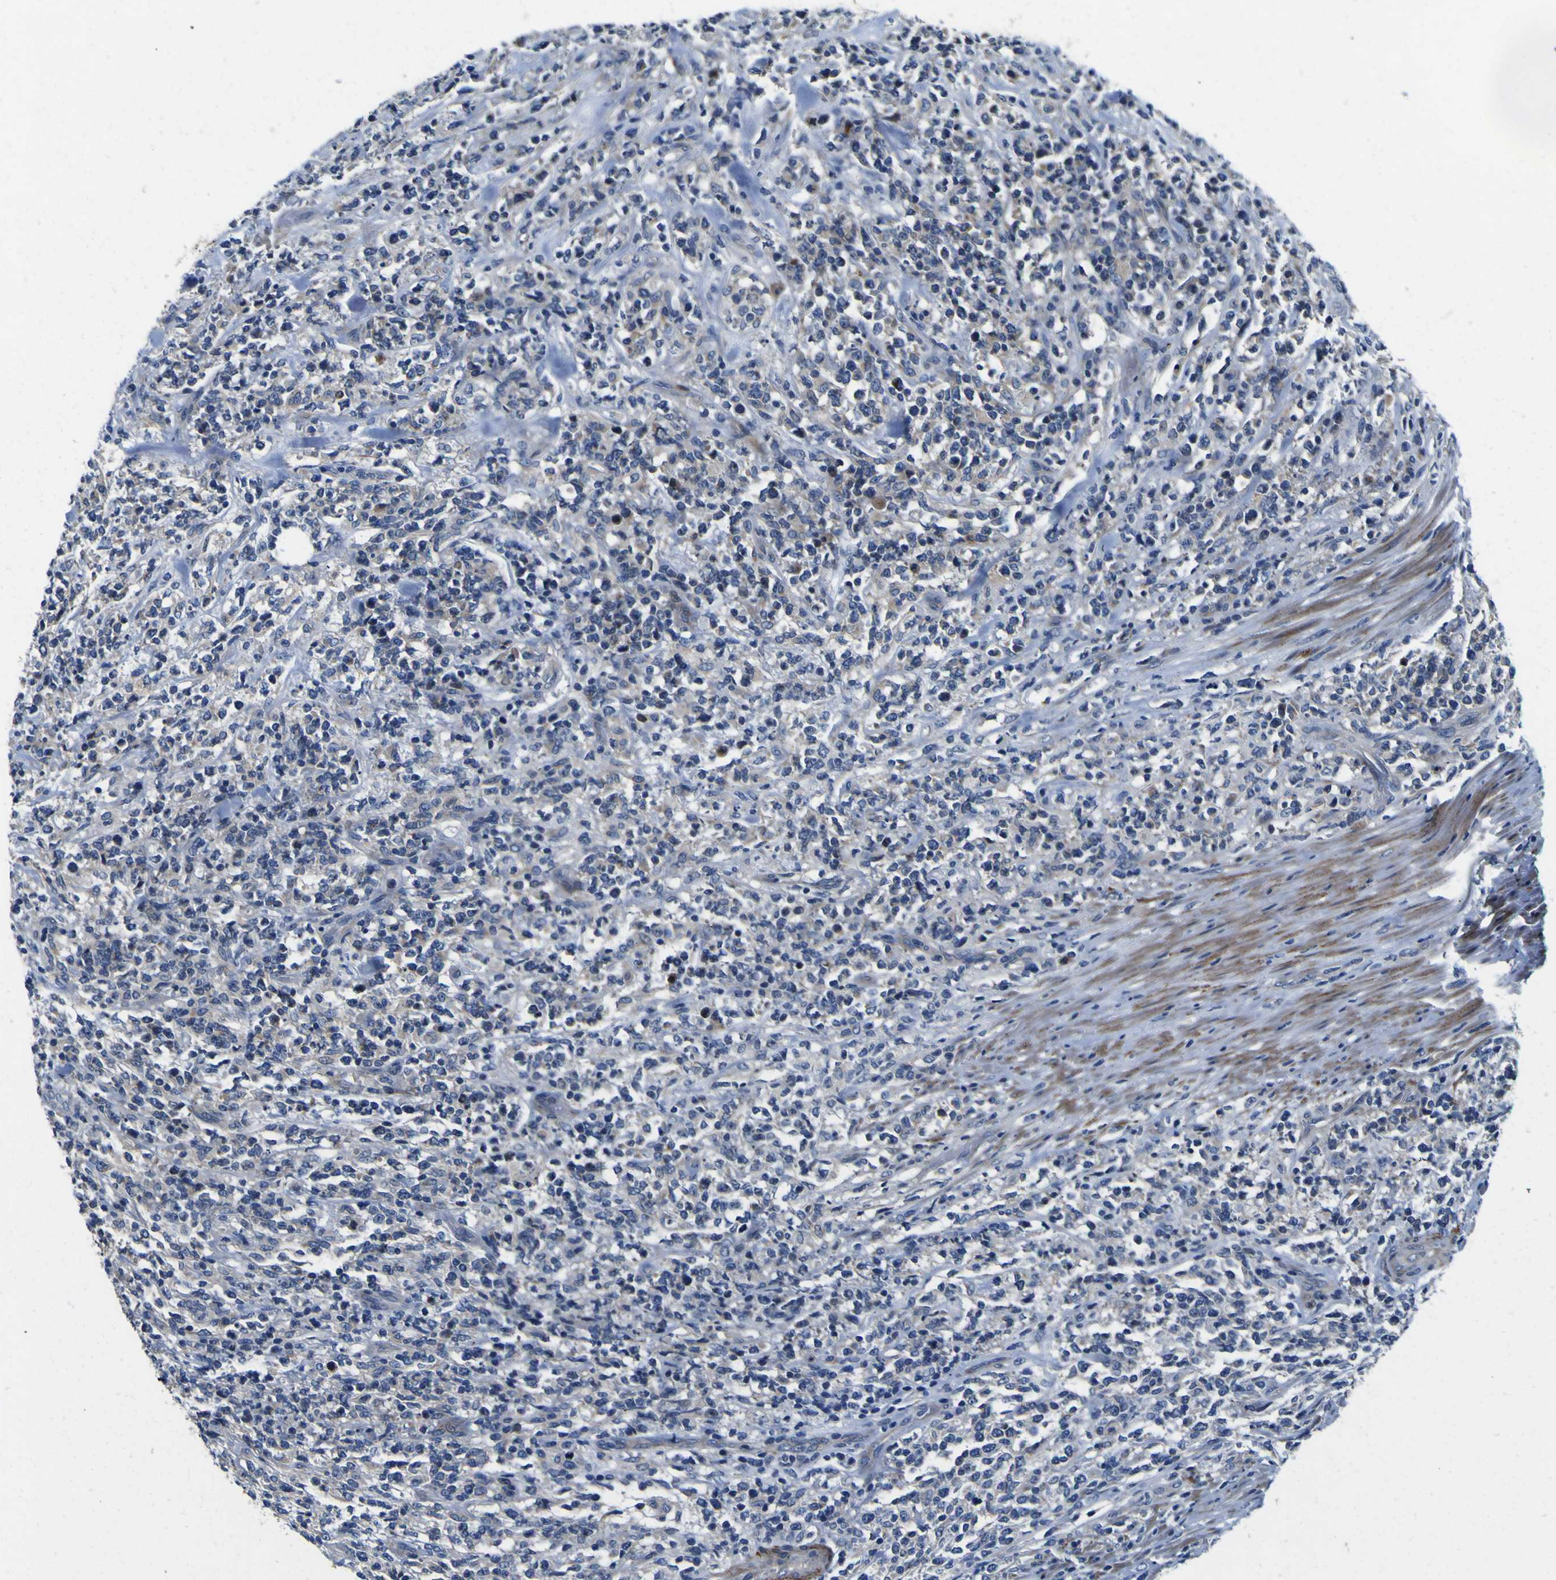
{"staining": {"intensity": "weak", "quantity": "<25%", "location": "cytoplasmic/membranous"}, "tissue": "lymphoma", "cell_type": "Tumor cells", "image_type": "cancer", "snomed": [{"axis": "morphology", "description": "Malignant lymphoma, non-Hodgkin's type, High grade"}, {"axis": "topography", "description": "Soft tissue"}], "caption": "An immunohistochemistry (IHC) micrograph of lymphoma is shown. There is no staining in tumor cells of lymphoma. (DAB (3,3'-diaminobenzidine) IHC visualized using brightfield microscopy, high magnification).", "gene": "AGAP3", "patient": {"sex": "male", "age": 18}}